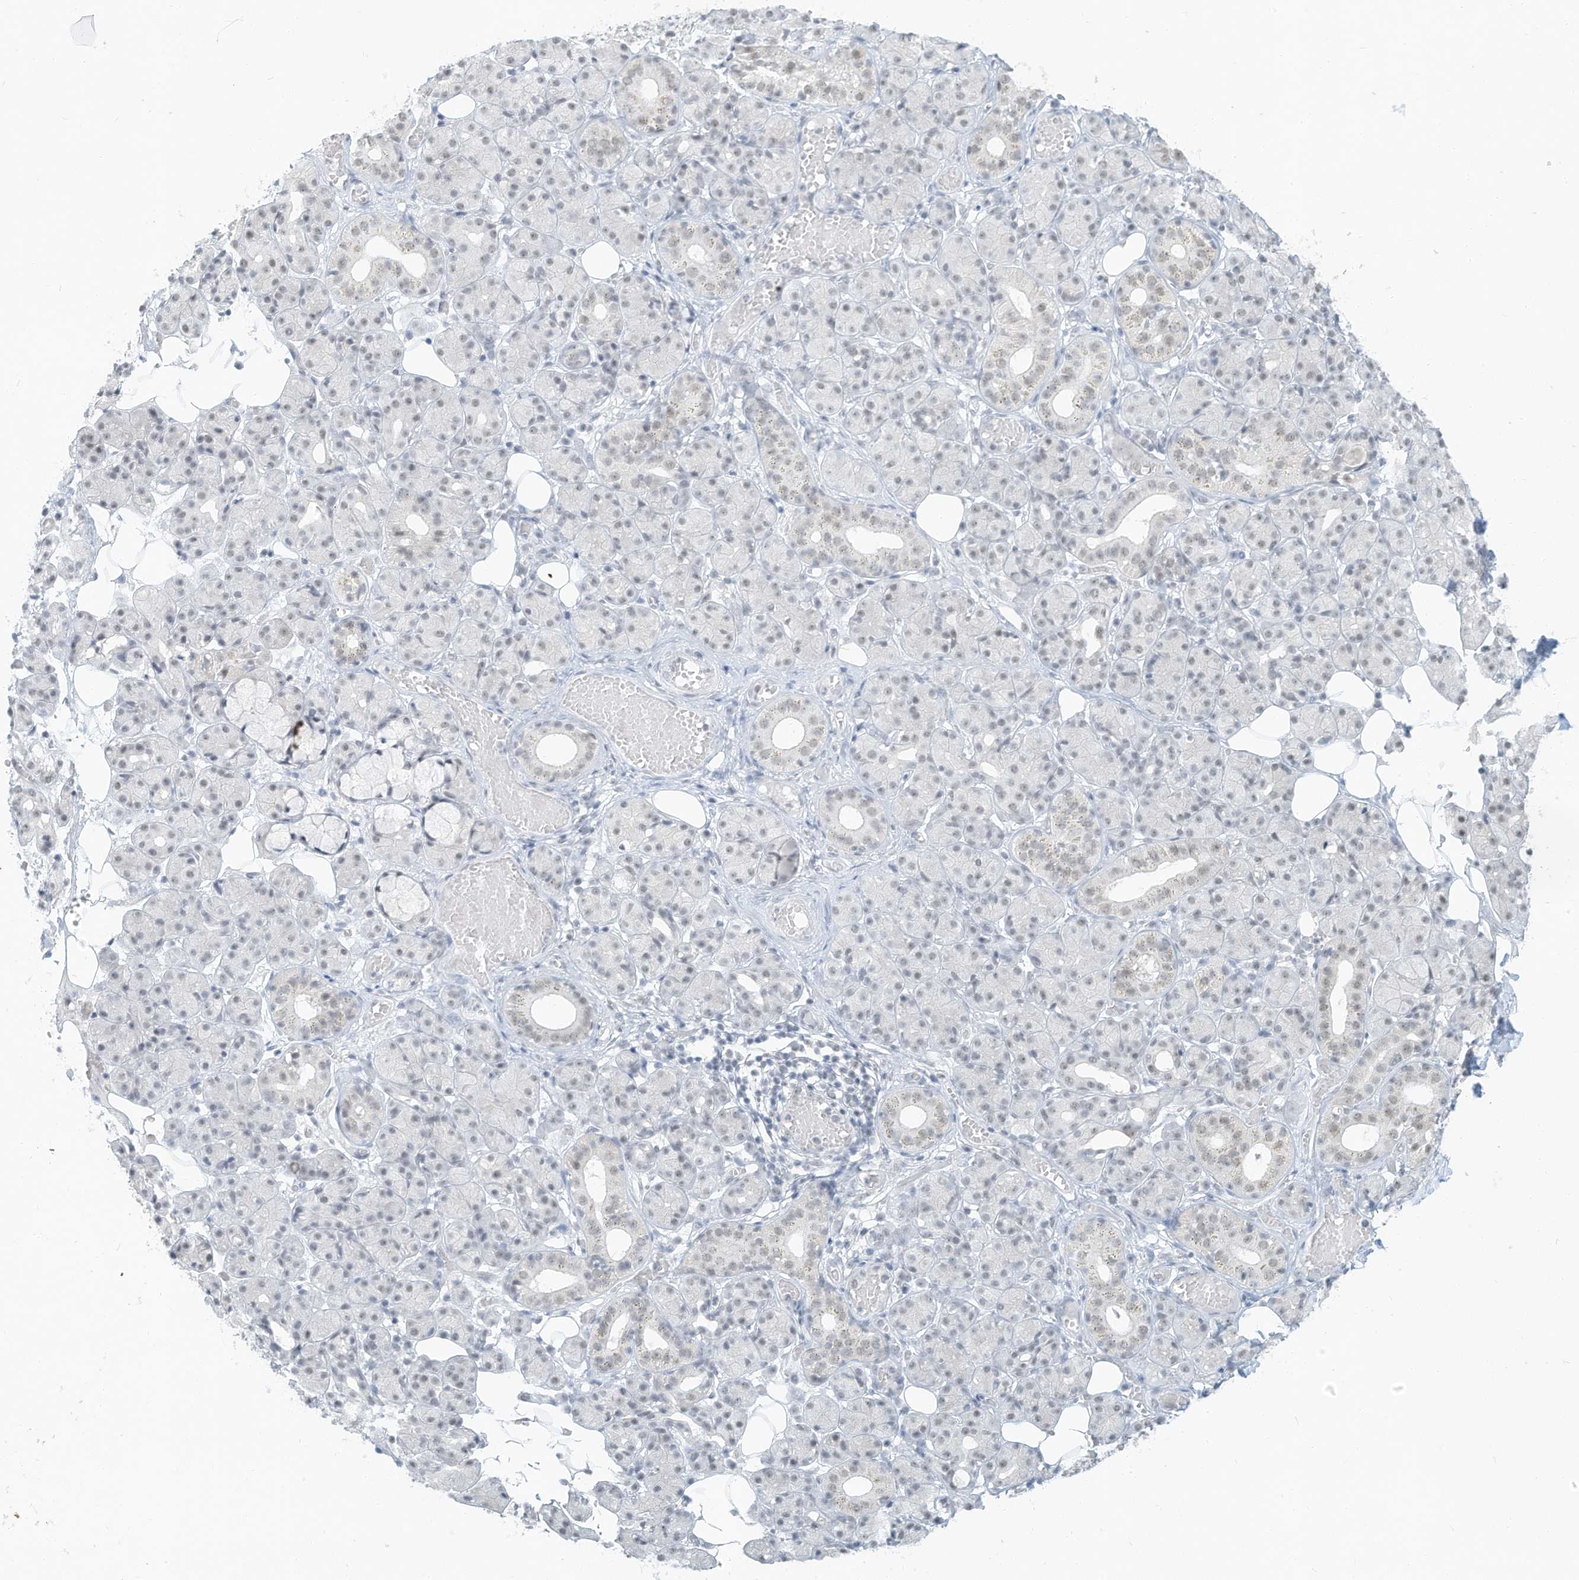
{"staining": {"intensity": "negative", "quantity": "none", "location": "none"}, "tissue": "salivary gland", "cell_type": "Glandular cells", "image_type": "normal", "snomed": [{"axis": "morphology", "description": "Normal tissue, NOS"}, {"axis": "topography", "description": "Salivary gland"}], "caption": "Immunohistochemistry (IHC) micrograph of benign salivary gland: salivary gland stained with DAB shows no significant protein expression in glandular cells.", "gene": "PGC", "patient": {"sex": "male", "age": 63}}